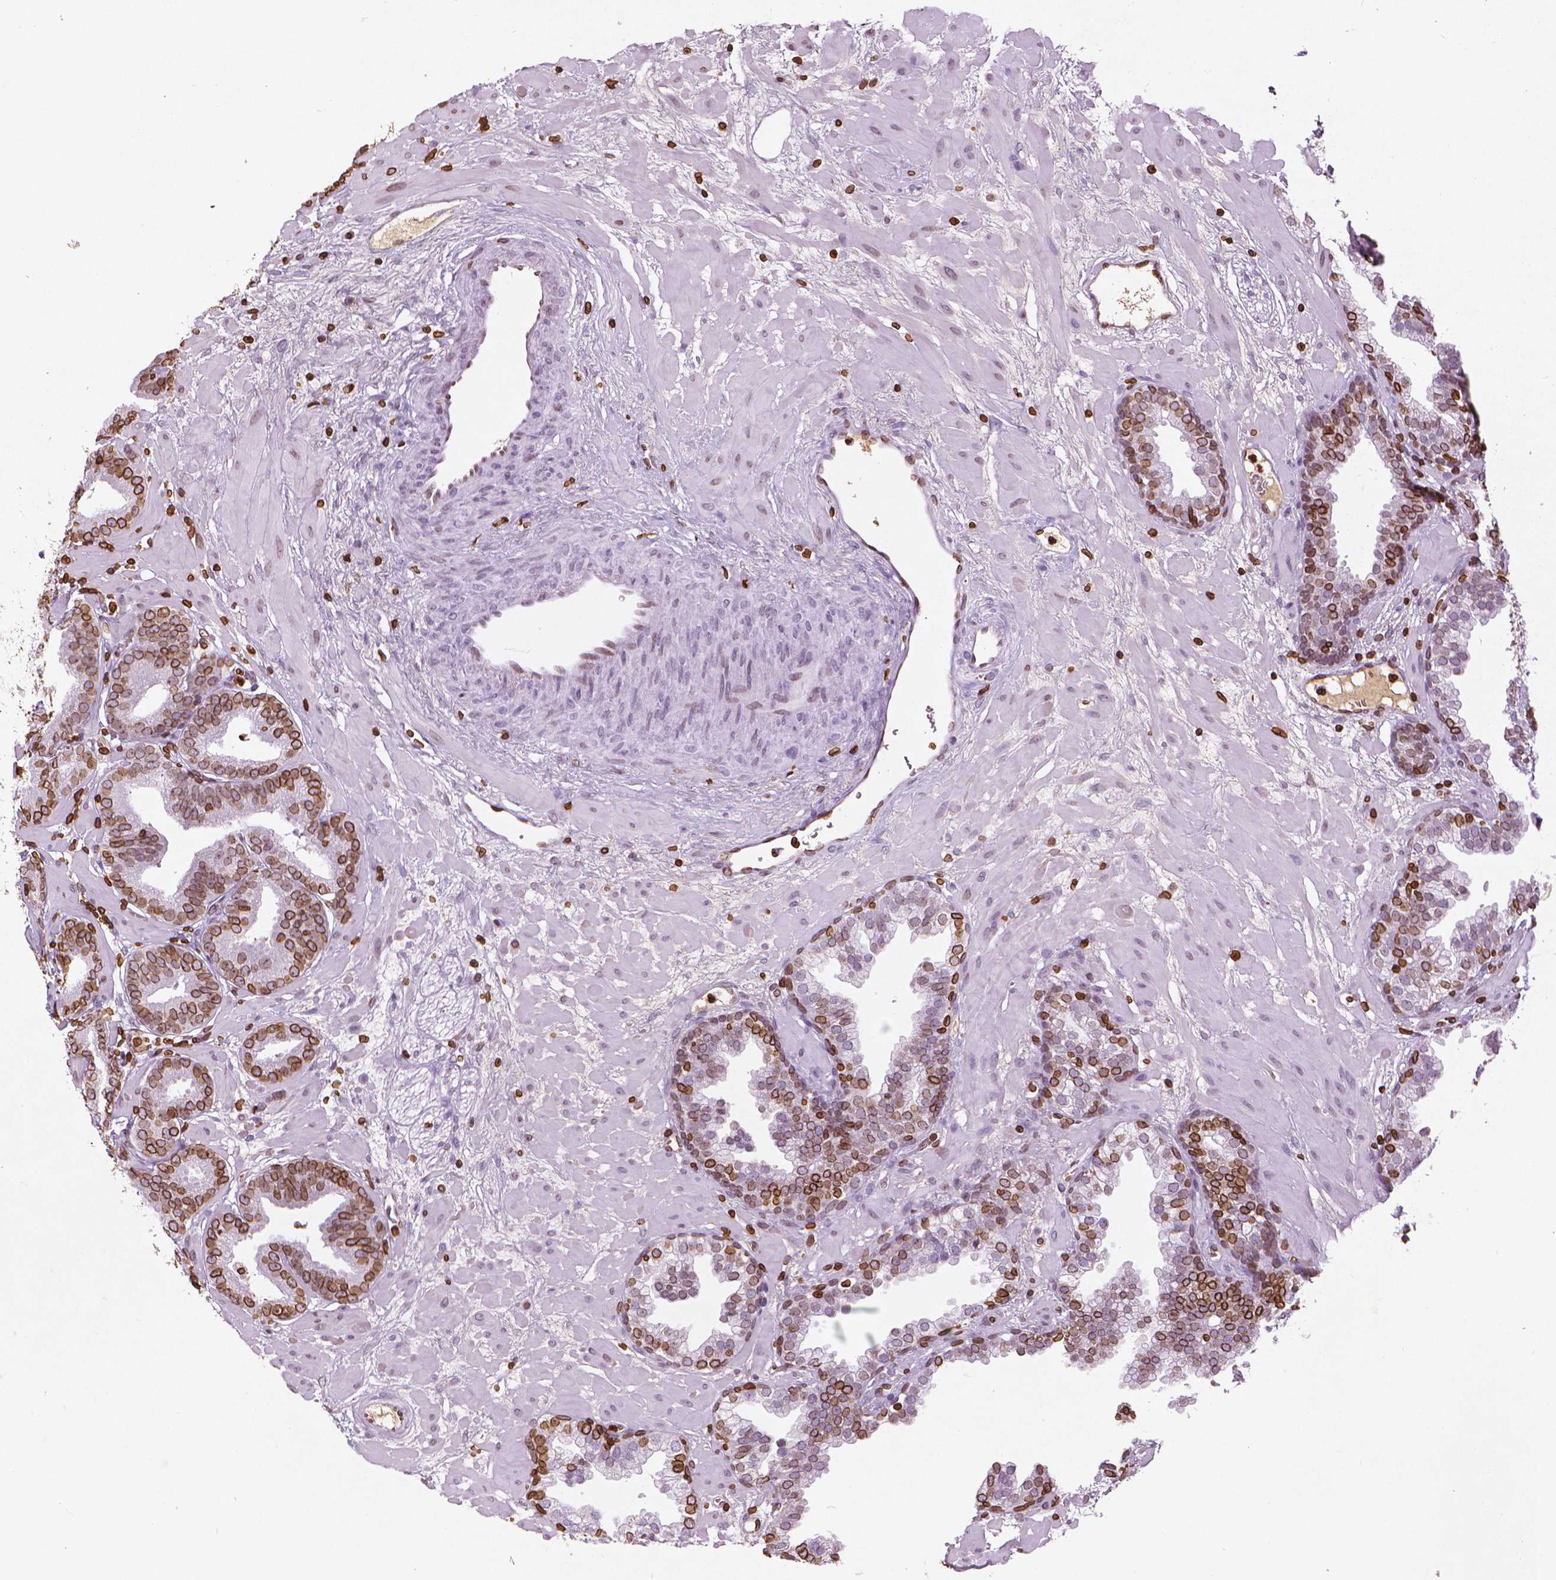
{"staining": {"intensity": "moderate", "quantity": ">75%", "location": "cytoplasmic/membranous,nuclear"}, "tissue": "prostate cancer", "cell_type": "Tumor cells", "image_type": "cancer", "snomed": [{"axis": "morphology", "description": "Adenocarcinoma, Low grade"}, {"axis": "topography", "description": "Prostate"}], "caption": "Immunohistochemistry photomicrograph of neoplastic tissue: human prostate cancer stained using immunohistochemistry (IHC) shows medium levels of moderate protein expression localized specifically in the cytoplasmic/membranous and nuclear of tumor cells, appearing as a cytoplasmic/membranous and nuclear brown color.", "gene": "LMNB1", "patient": {"sex": "male", "age": 68}}